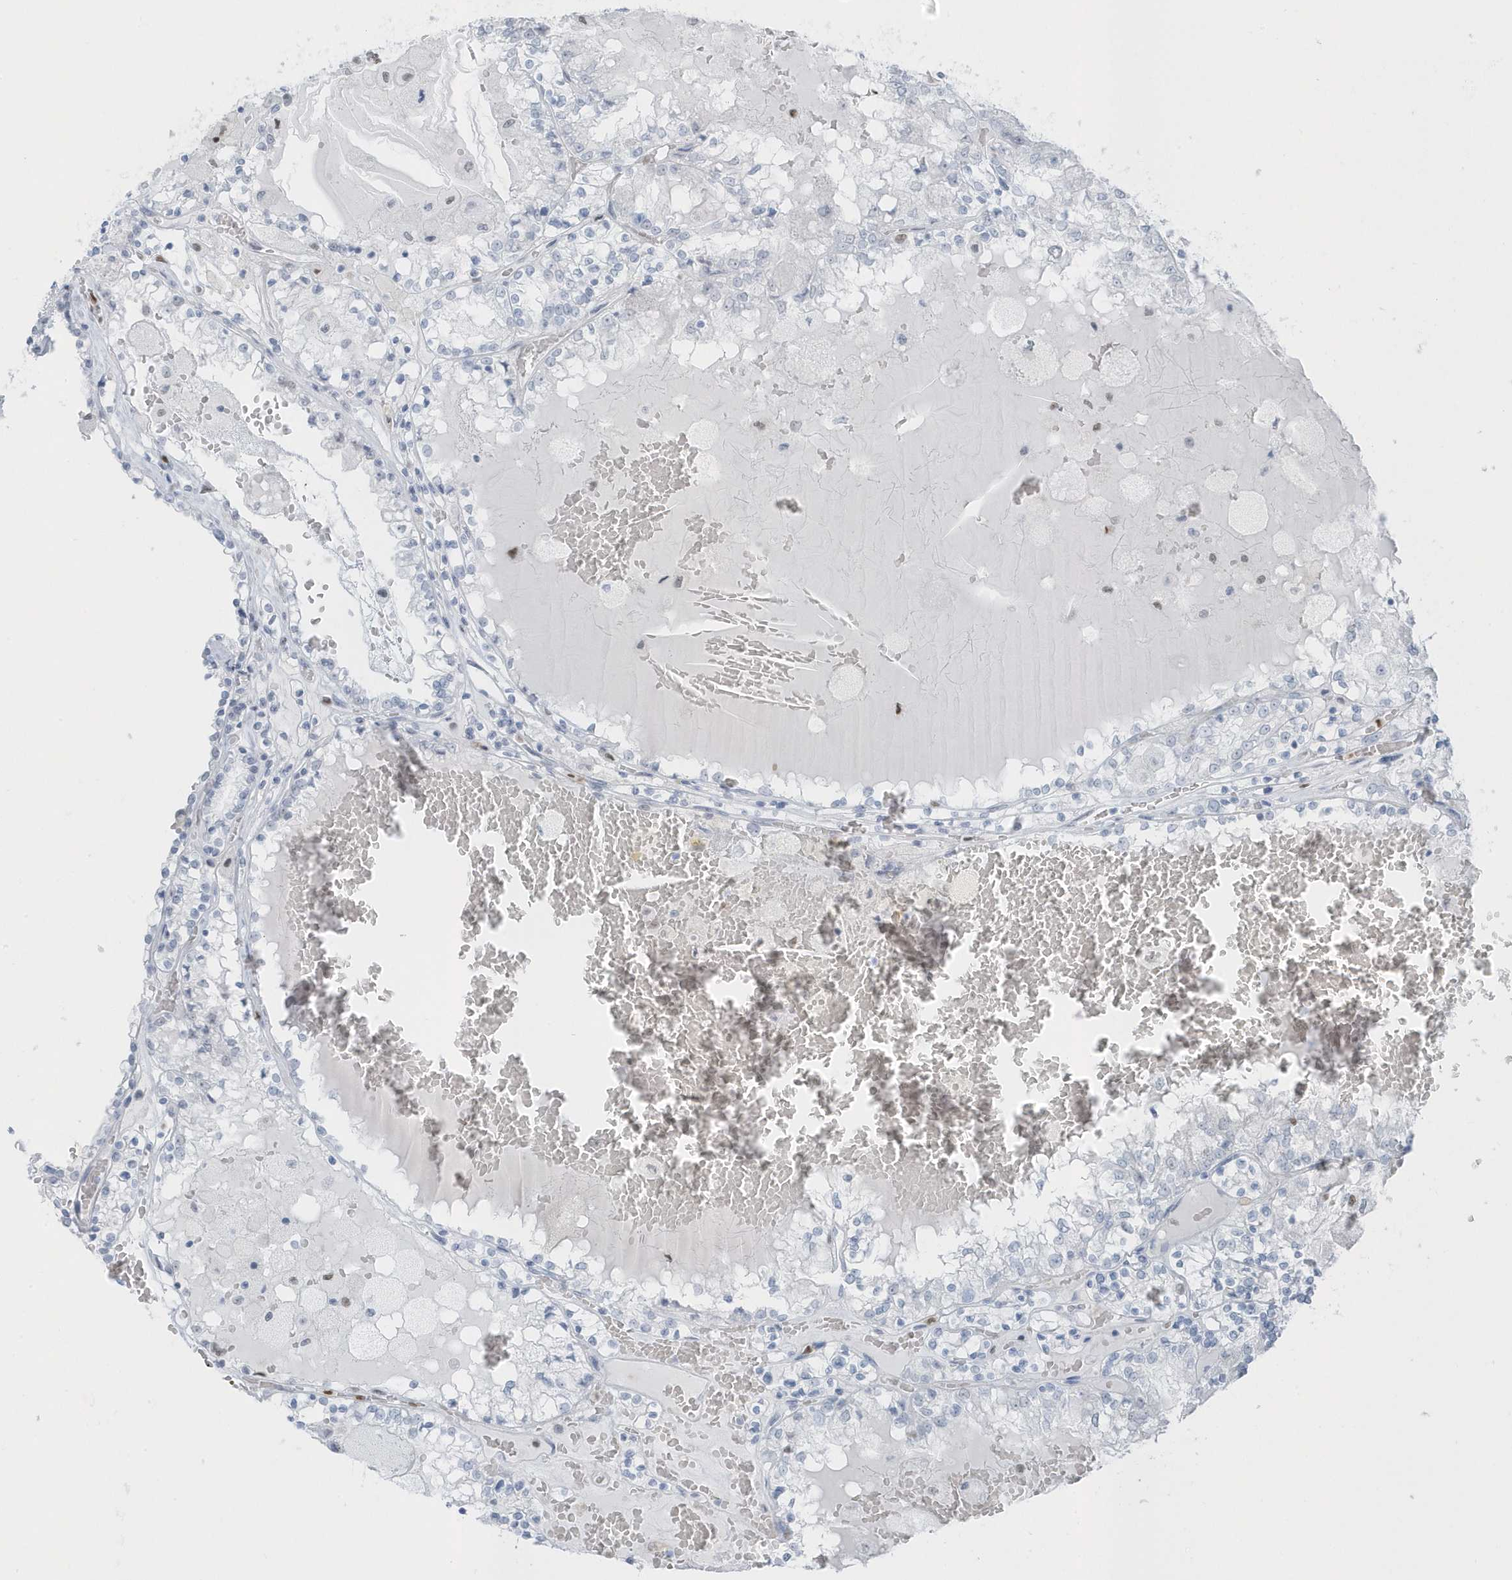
{"staining": {"intensity": "negative", "quantity": "none", "location": "none"}, "tissue": "renal cancer", "cell_type": "Tumor cells", "image_type": "cancer", "snomed": [{"axis": "morphology", "description": "Adenocarcinoma, NOS"}, {"axis": "topography", "description": "Kidney"}], "caption": "DAB immunohistochemical staining of human renal adenocarcinoma exhibits no significant positivity in tumor cells.", "gene": "SMIM34", "patient": {"sex": "female", "age": 56}}